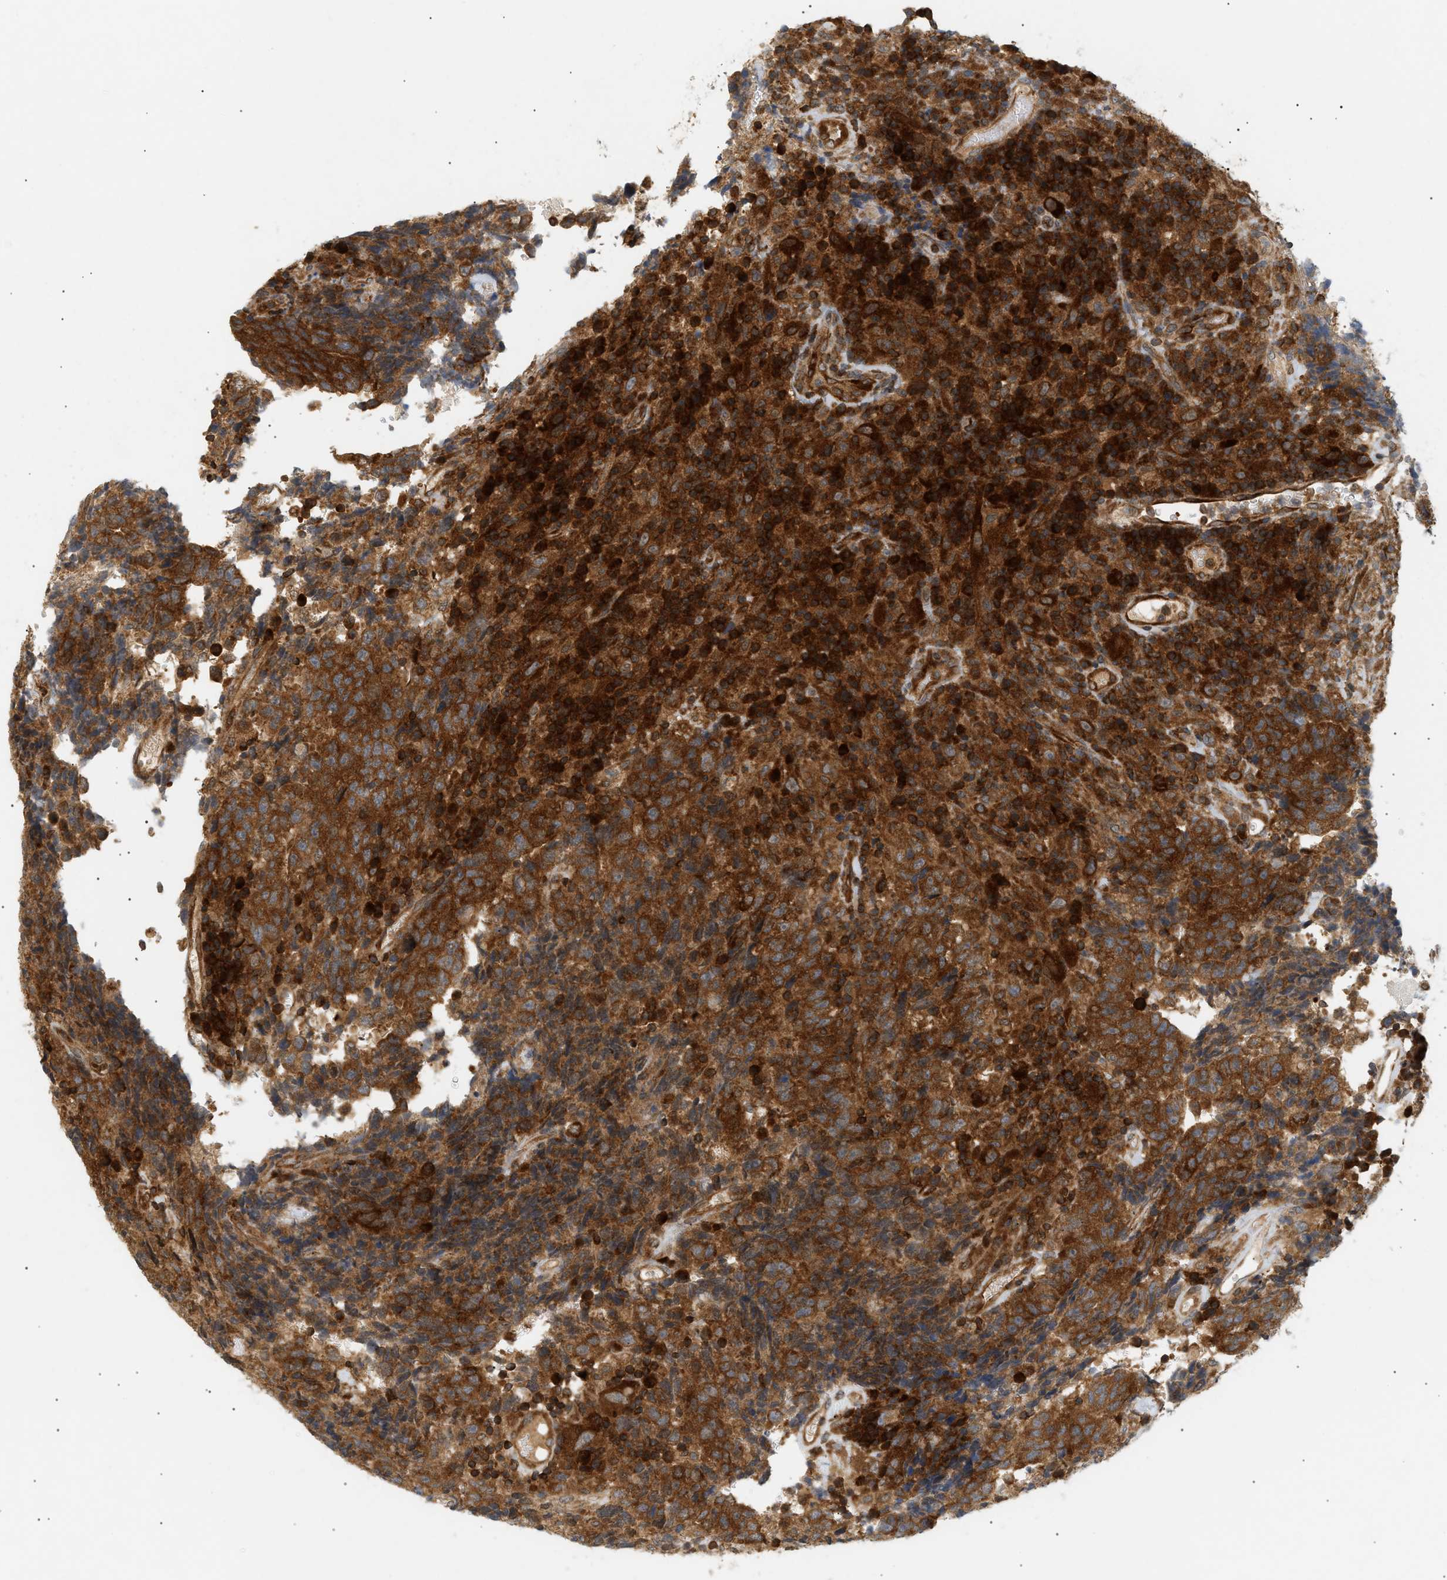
{"staining": {"intensity": "strong", "quantity": ">75%", "location": "cytoplasmic/membranous"}, "tissue": "testis cancer", "cell_type": "Tumor cells", "image_type": "cancer", "snomed": [{"axis": "morphology", "description": "Necrosis, NOS"}, {"axis": "morphology", "description": "Carcinoma, Embryonal, NOS"}, {"axis": "topography", "description": "Testis"}], "caption": "The image exhibits staining of testis cancer, revealing strong cytoplasmic/membranous protein expression (brown color) within tumor cells. Nuclei are stained in blue.", "gene": "SHC1", "patient": {"sex": "male", "age": 19}}